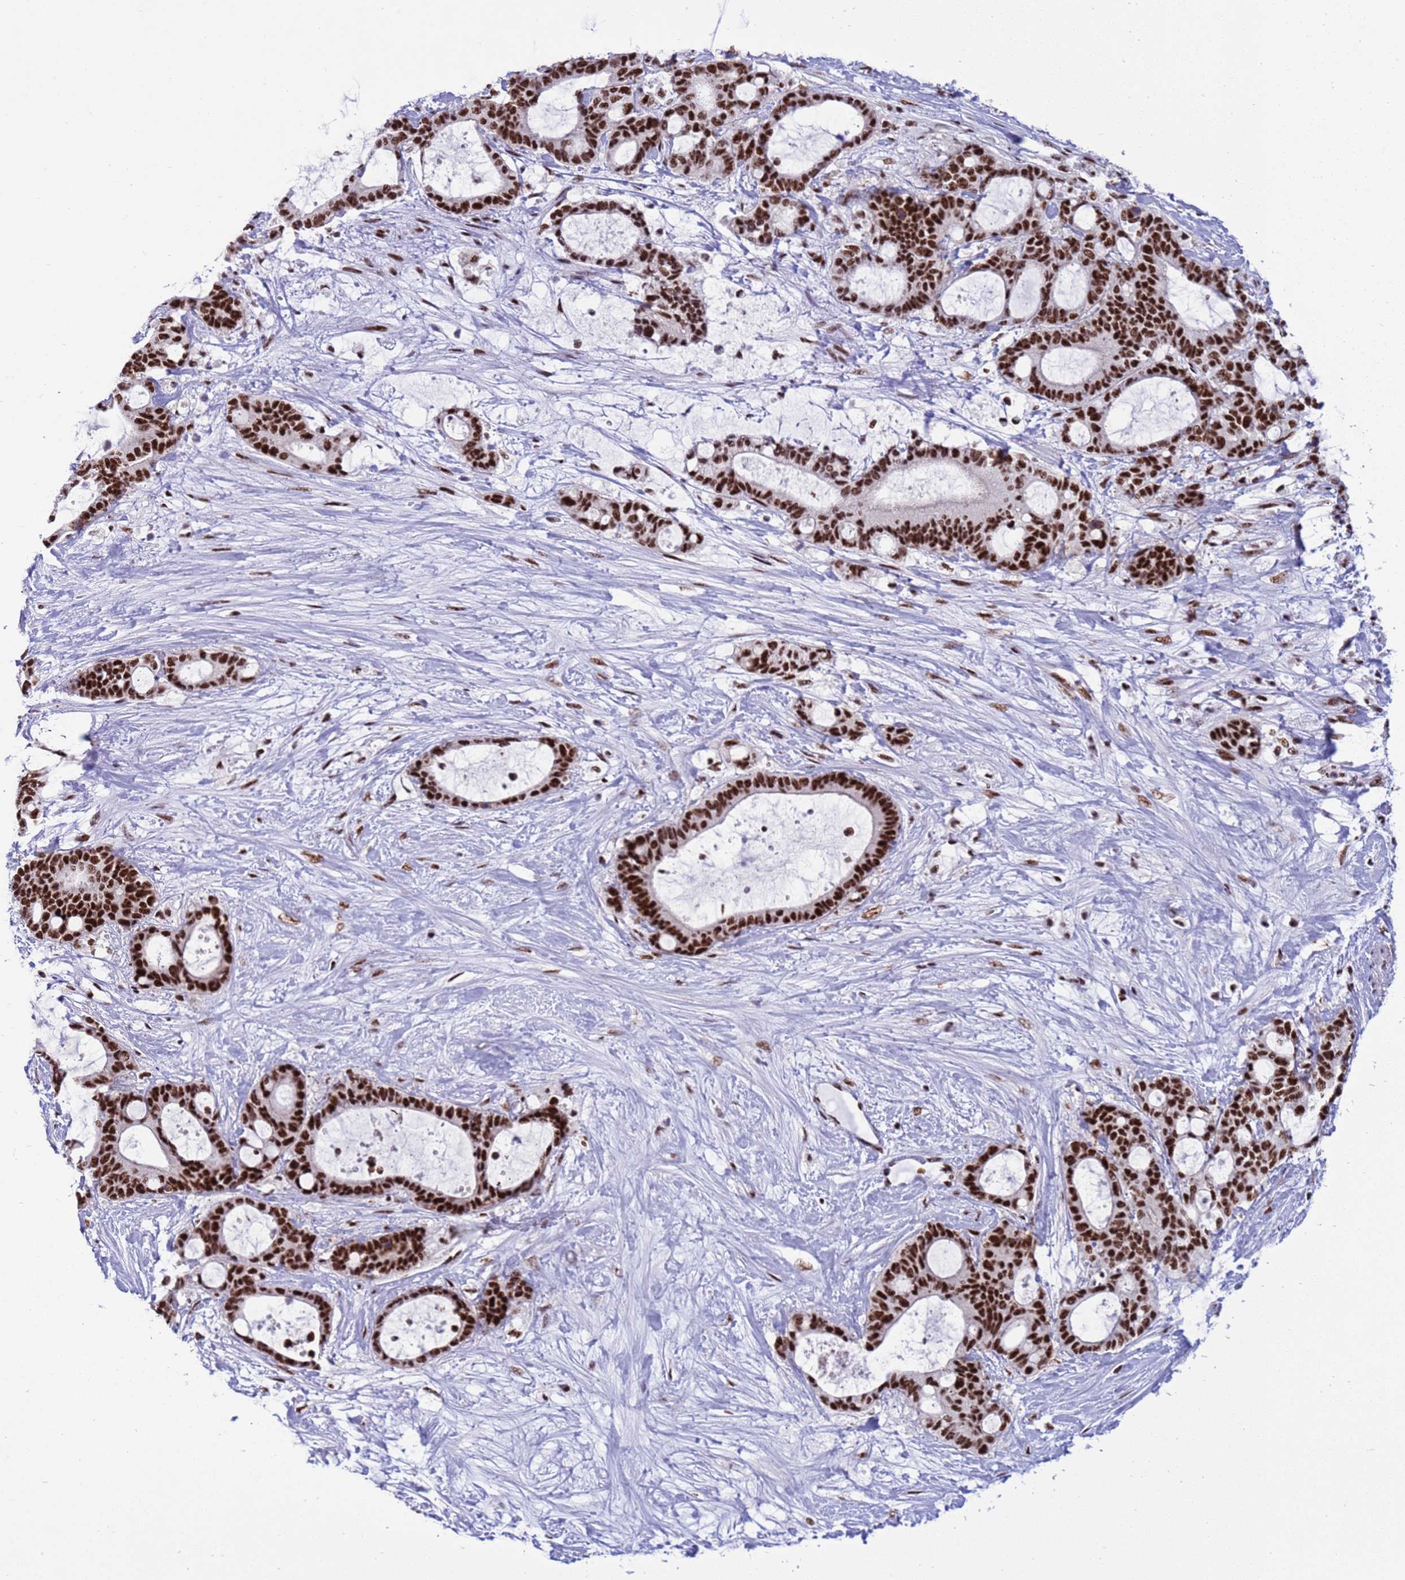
{"staining": {"intensity": "strong", "quantity": ">75%", "location": "nuclear"}, "tissue": "liver cancer", "cell_type": "Tumor cells", "image_type": "cancer", "snomed": [{"axis": "morphology", "description": "Normal tissue, NOS"}, {"axis": "morphology", "description": "Cholangiocarcinoma"}, {"axis": "topography", "description": "Liver"}, {"axis": "topography", "description": "Peripheral nerve tissue"}], "caption": "Immunohistochemistry of human liver cholangiocarcinoma demonstrates high levels of strong nuclear expression in about >75% of tumor cells. Using DAB (3,3'-diaminobenzidine) (brown) and hematoxylin (blue) stains, captured at high magnification using brightfield microscopy.", "gene": "THOC2", "patient": {"sex": "female", "age": 73}}